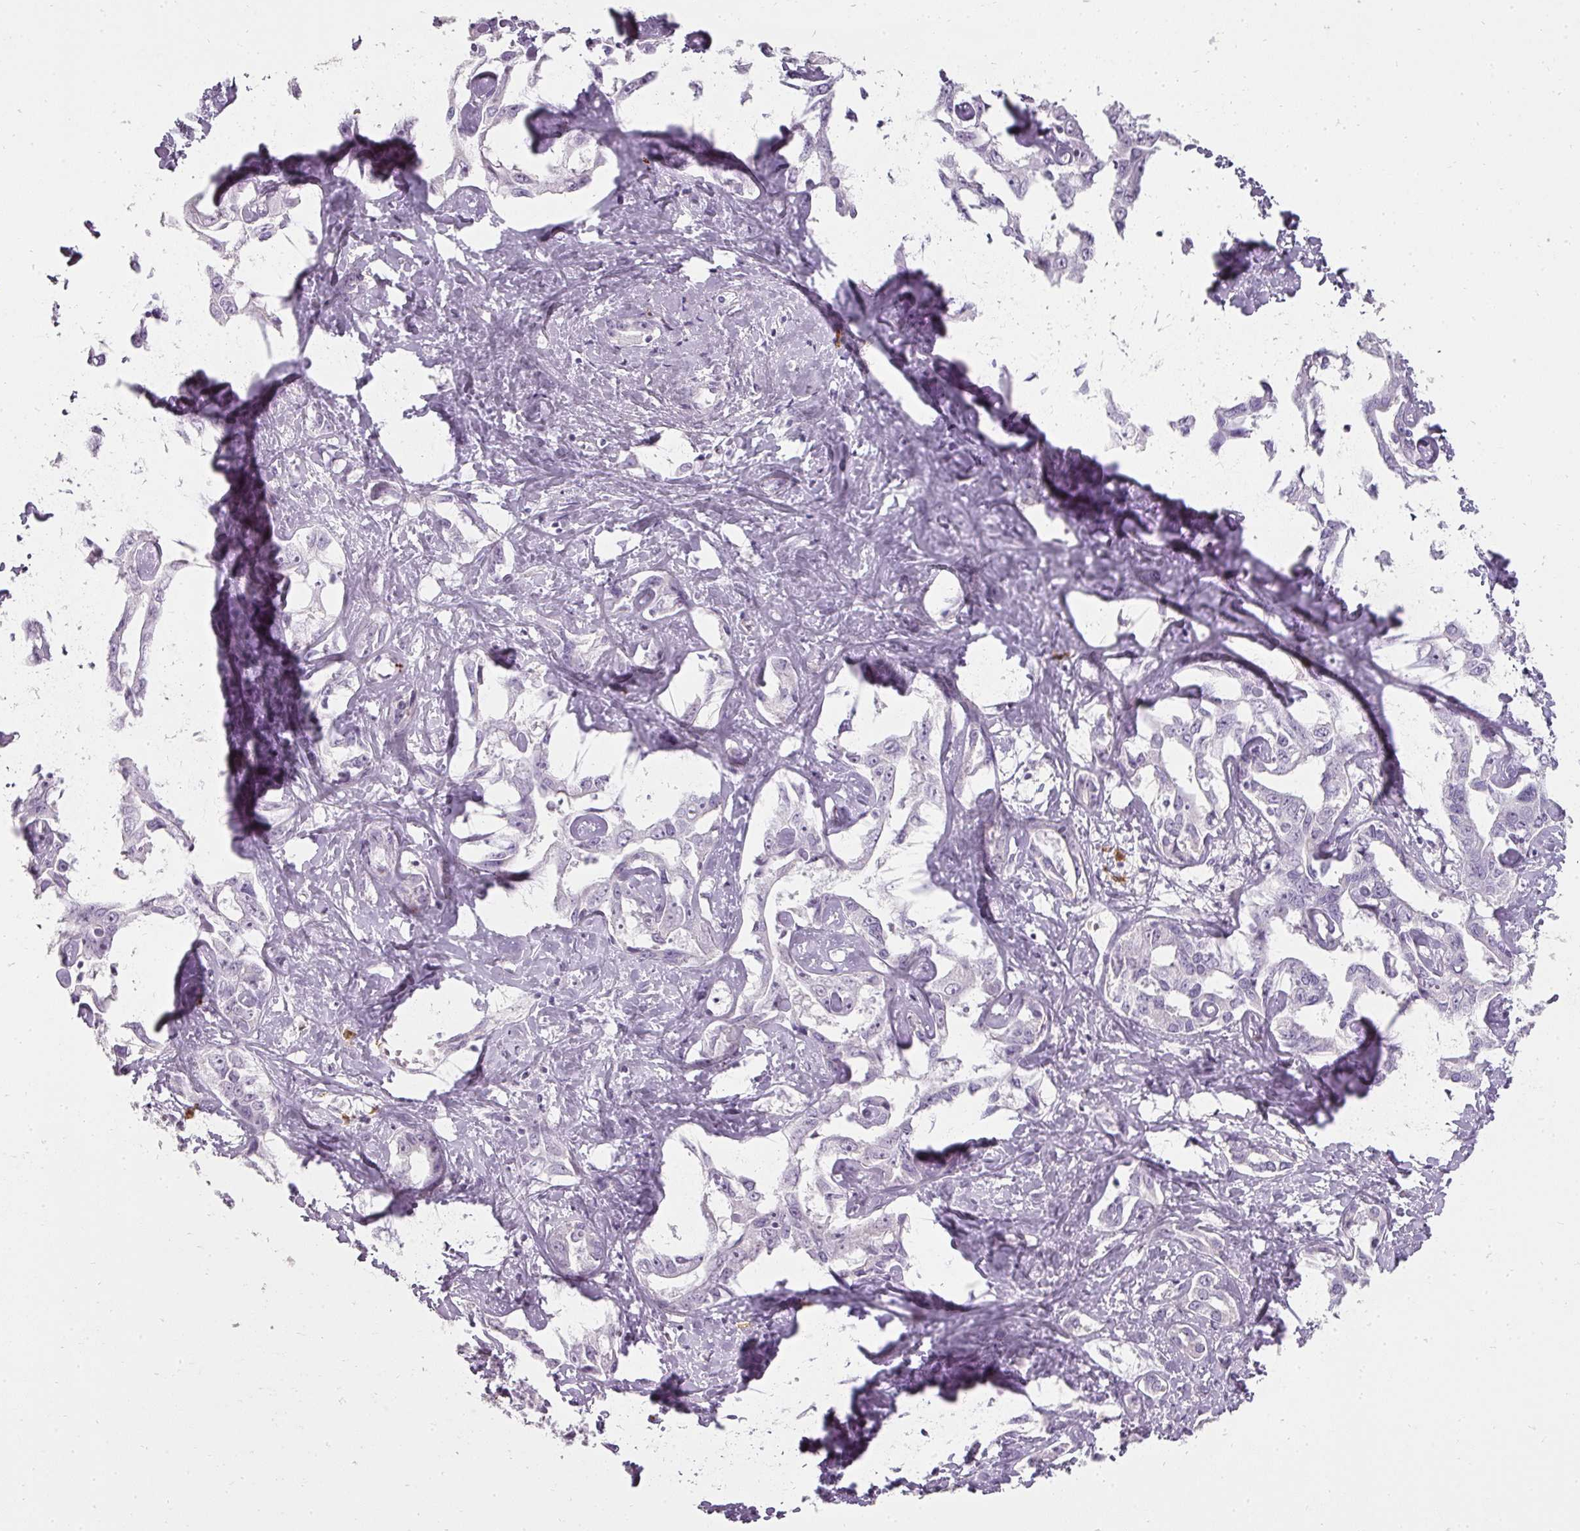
{"staining": {"intensity": "negative", "quantity": "none", "location": "none"}, "tissue": "liver cancer", "cell_type": "Tumor cells", "image_type": "cancer", "snomed": [{"axis": "morphology", "description": "Cholangiocarcinoma"}, {"axis": "topography", "description": "Liver"}], "caption": "Liver cancer stained for a protein using immunohistochemistry demonstrates no staining tumor cells.", "gene": "BIK", "patient": {"sex": "male", "age": 59}}